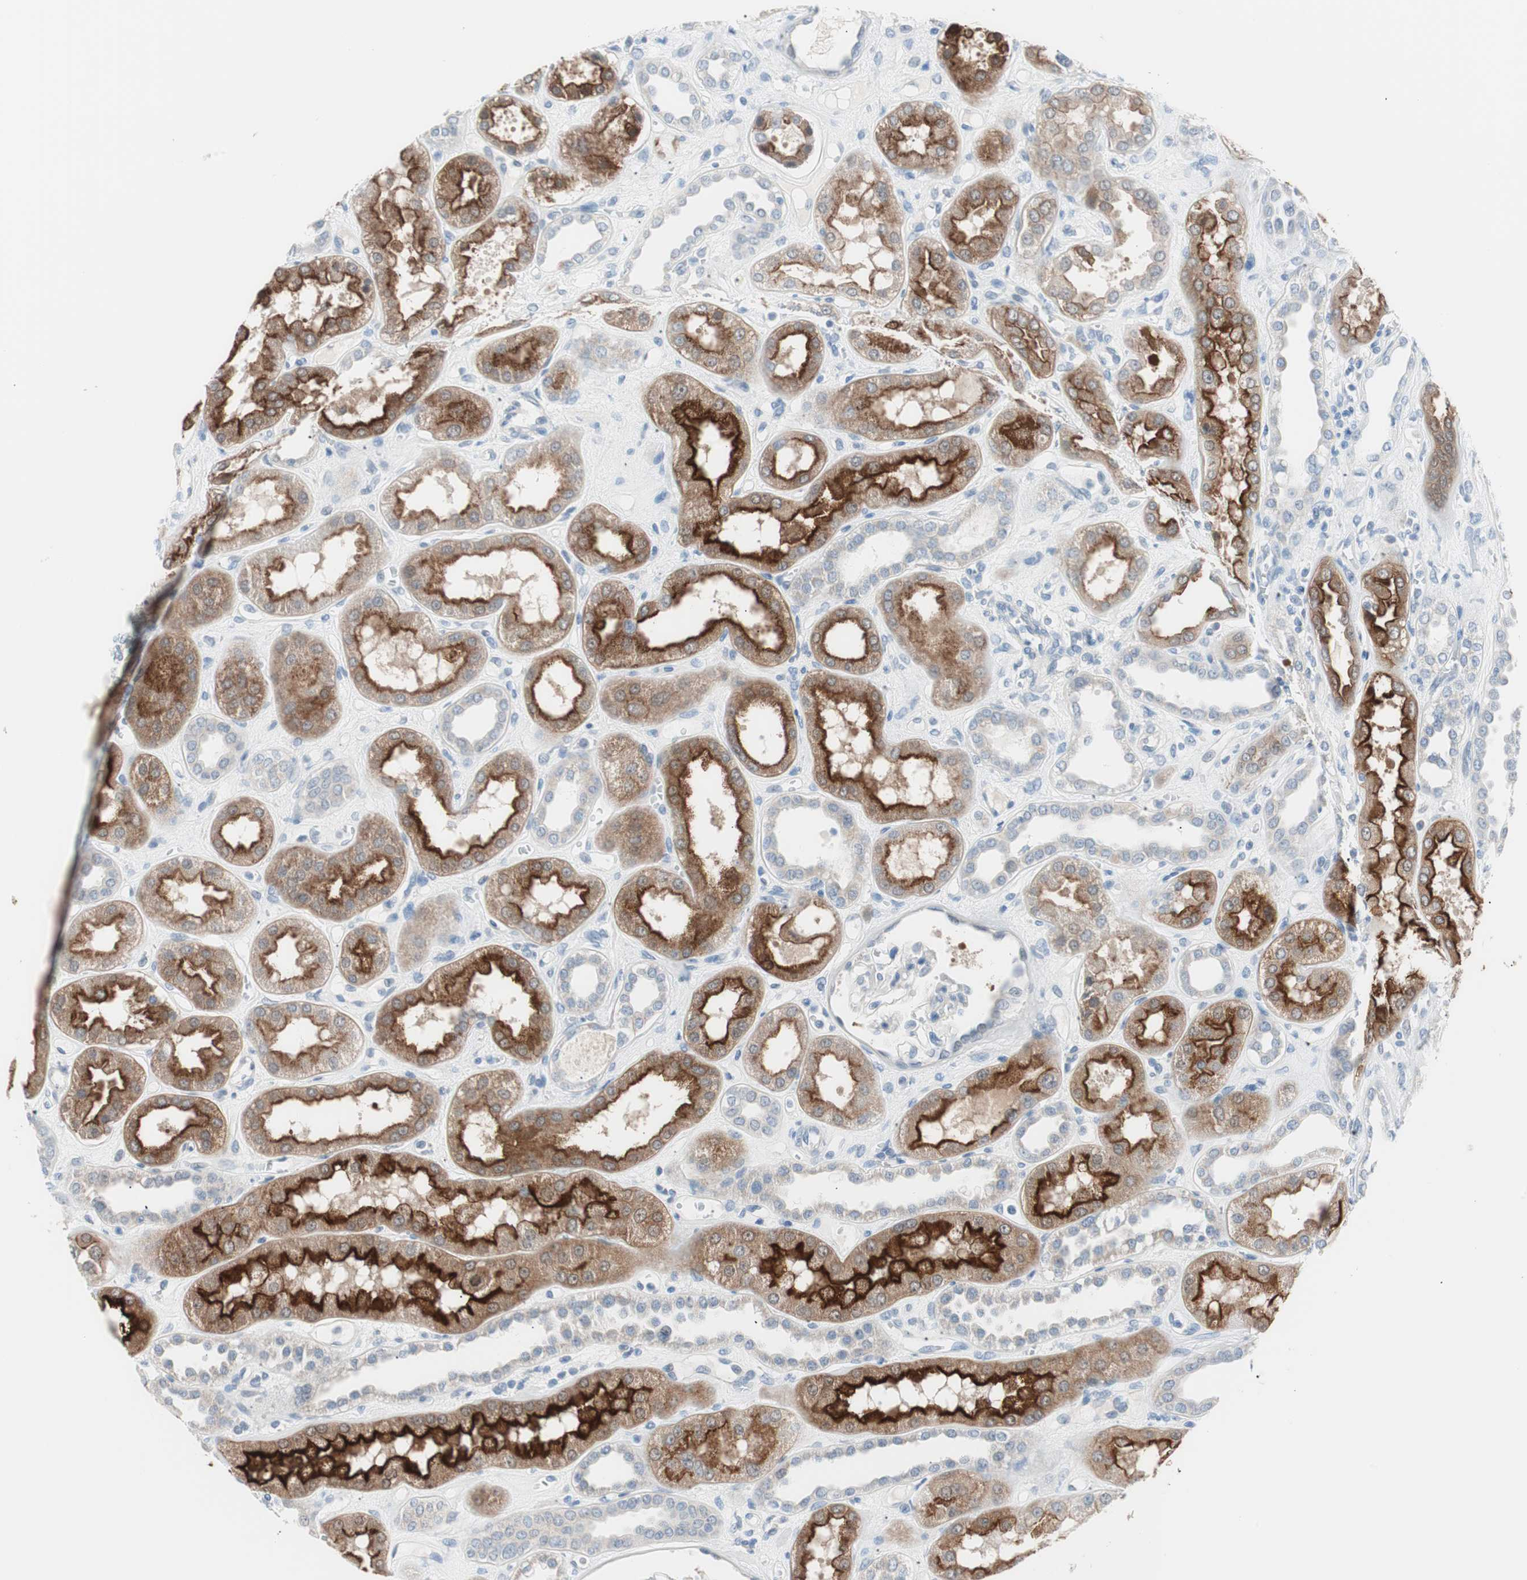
{"staining": {"intensity": "negative", "quantity": "none", "location": "none"}, "tissue": "kidney", "cell_type": "Cells in glomeruli", "image_type": "normal", "snomed": [{"axis": "morphology", "description": "Normal tissue, NOS"}, {"axis": "topography", "description": "Kidney"}], "caption": "The immunohistochemistry image has no significant expression in cells in glomeruli of kidney.", "gene": "VIL1", "patient": {"sex": "male", "age": 59}}